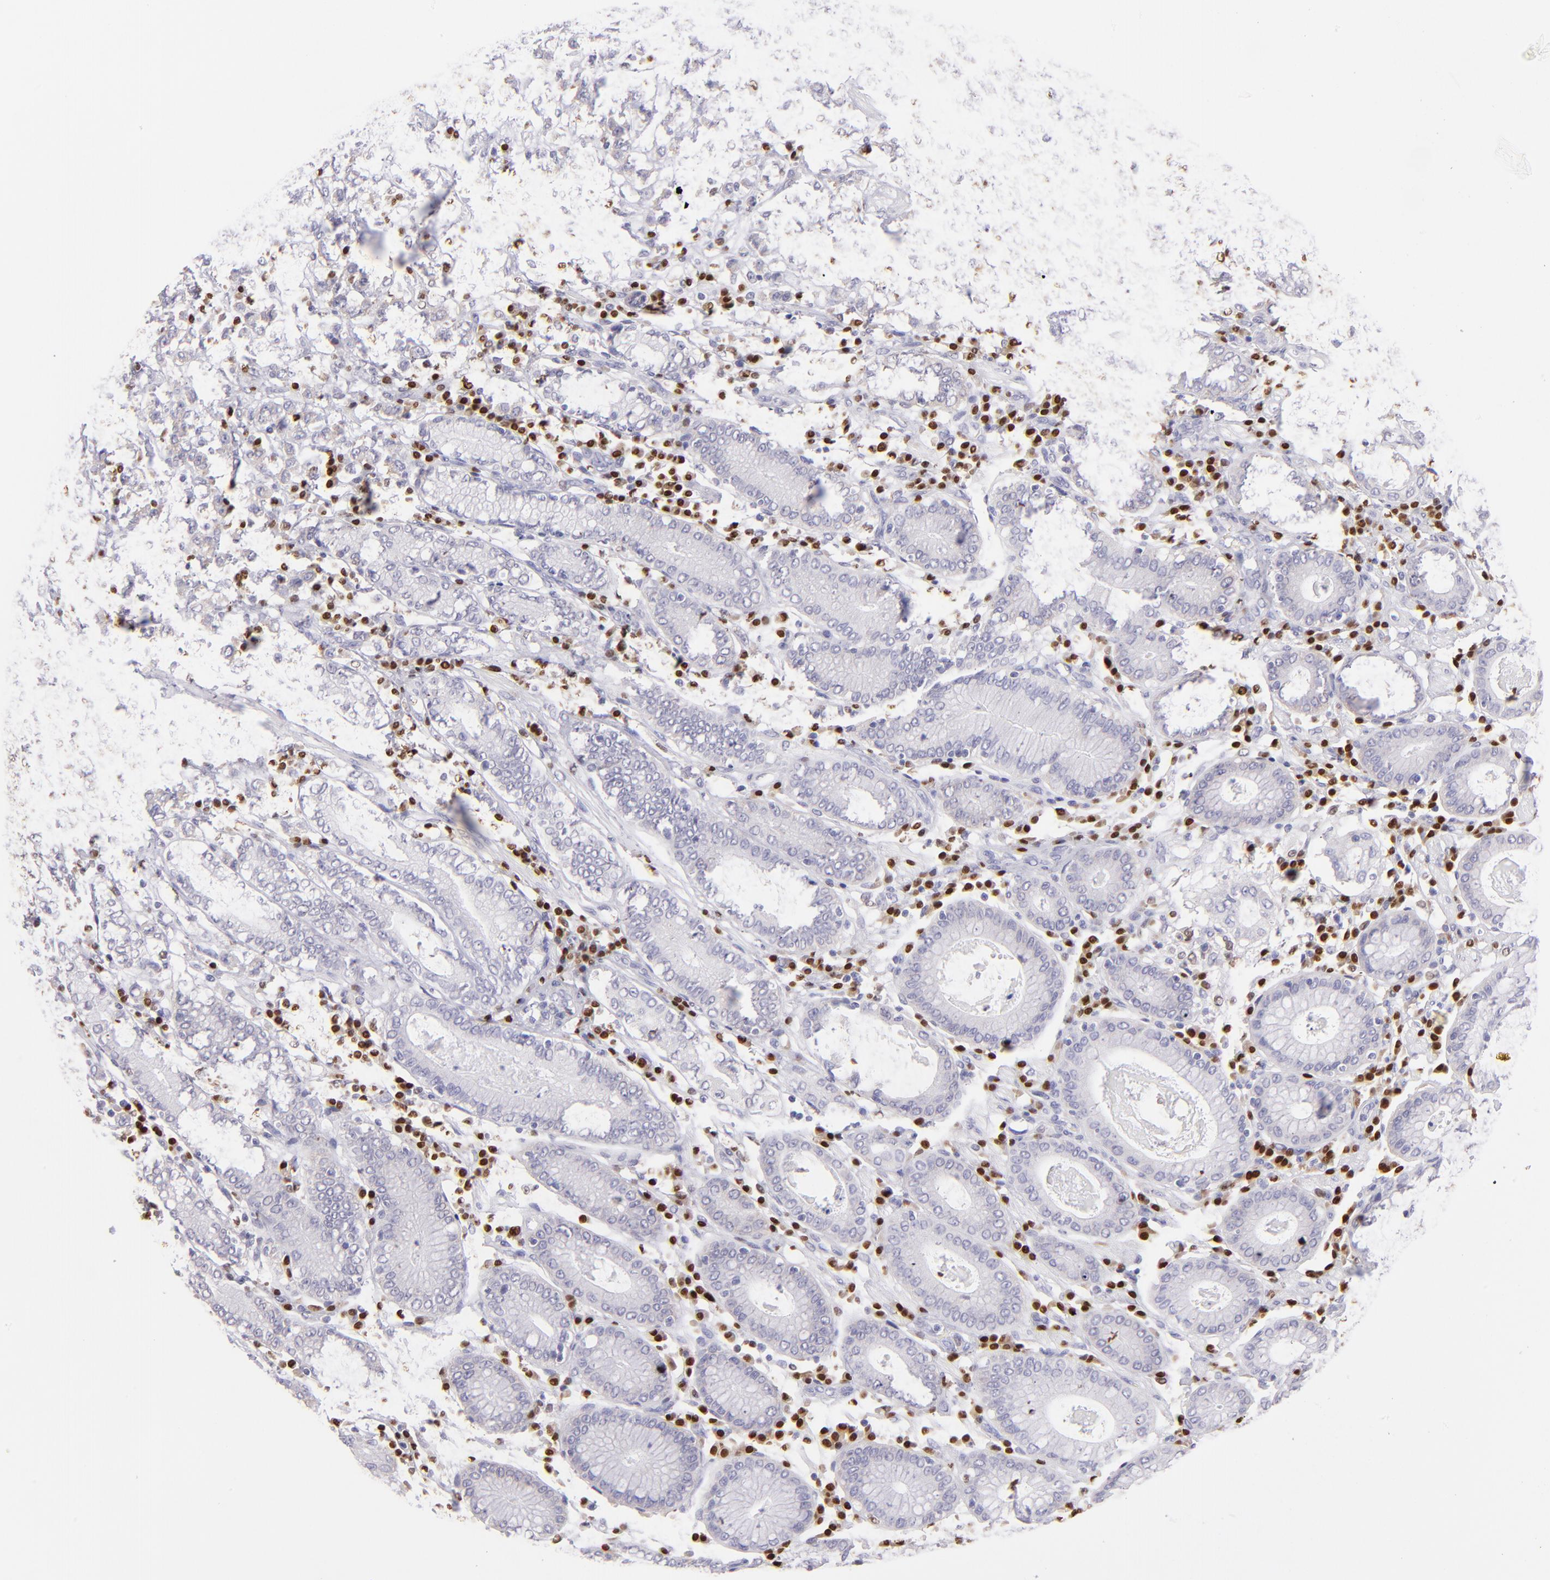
{"staining": {"intensity": "negative", "quantity": "none", "location": "none"}, "tissue": "stomach cancer", "cell_type": "Tumor cells", "image_type": "cancer", "snomed": [{"axis": "morphology", "description": "Adenocarcinoma, NOS"}, {"axis": "topography", "description": "Stomach, lower"}], "caption": "IHC micrograph of stomach adenocarcinoma stained for a protein (brown), which shows no positivity in tumor cells. Brightfield microscopy of immunohistochemistry stained with DAB (brown) and hematoxylin (blue), captured at high magnification.", "gene": "IRF8", "patient": {"sex": "male", "age": 88}}